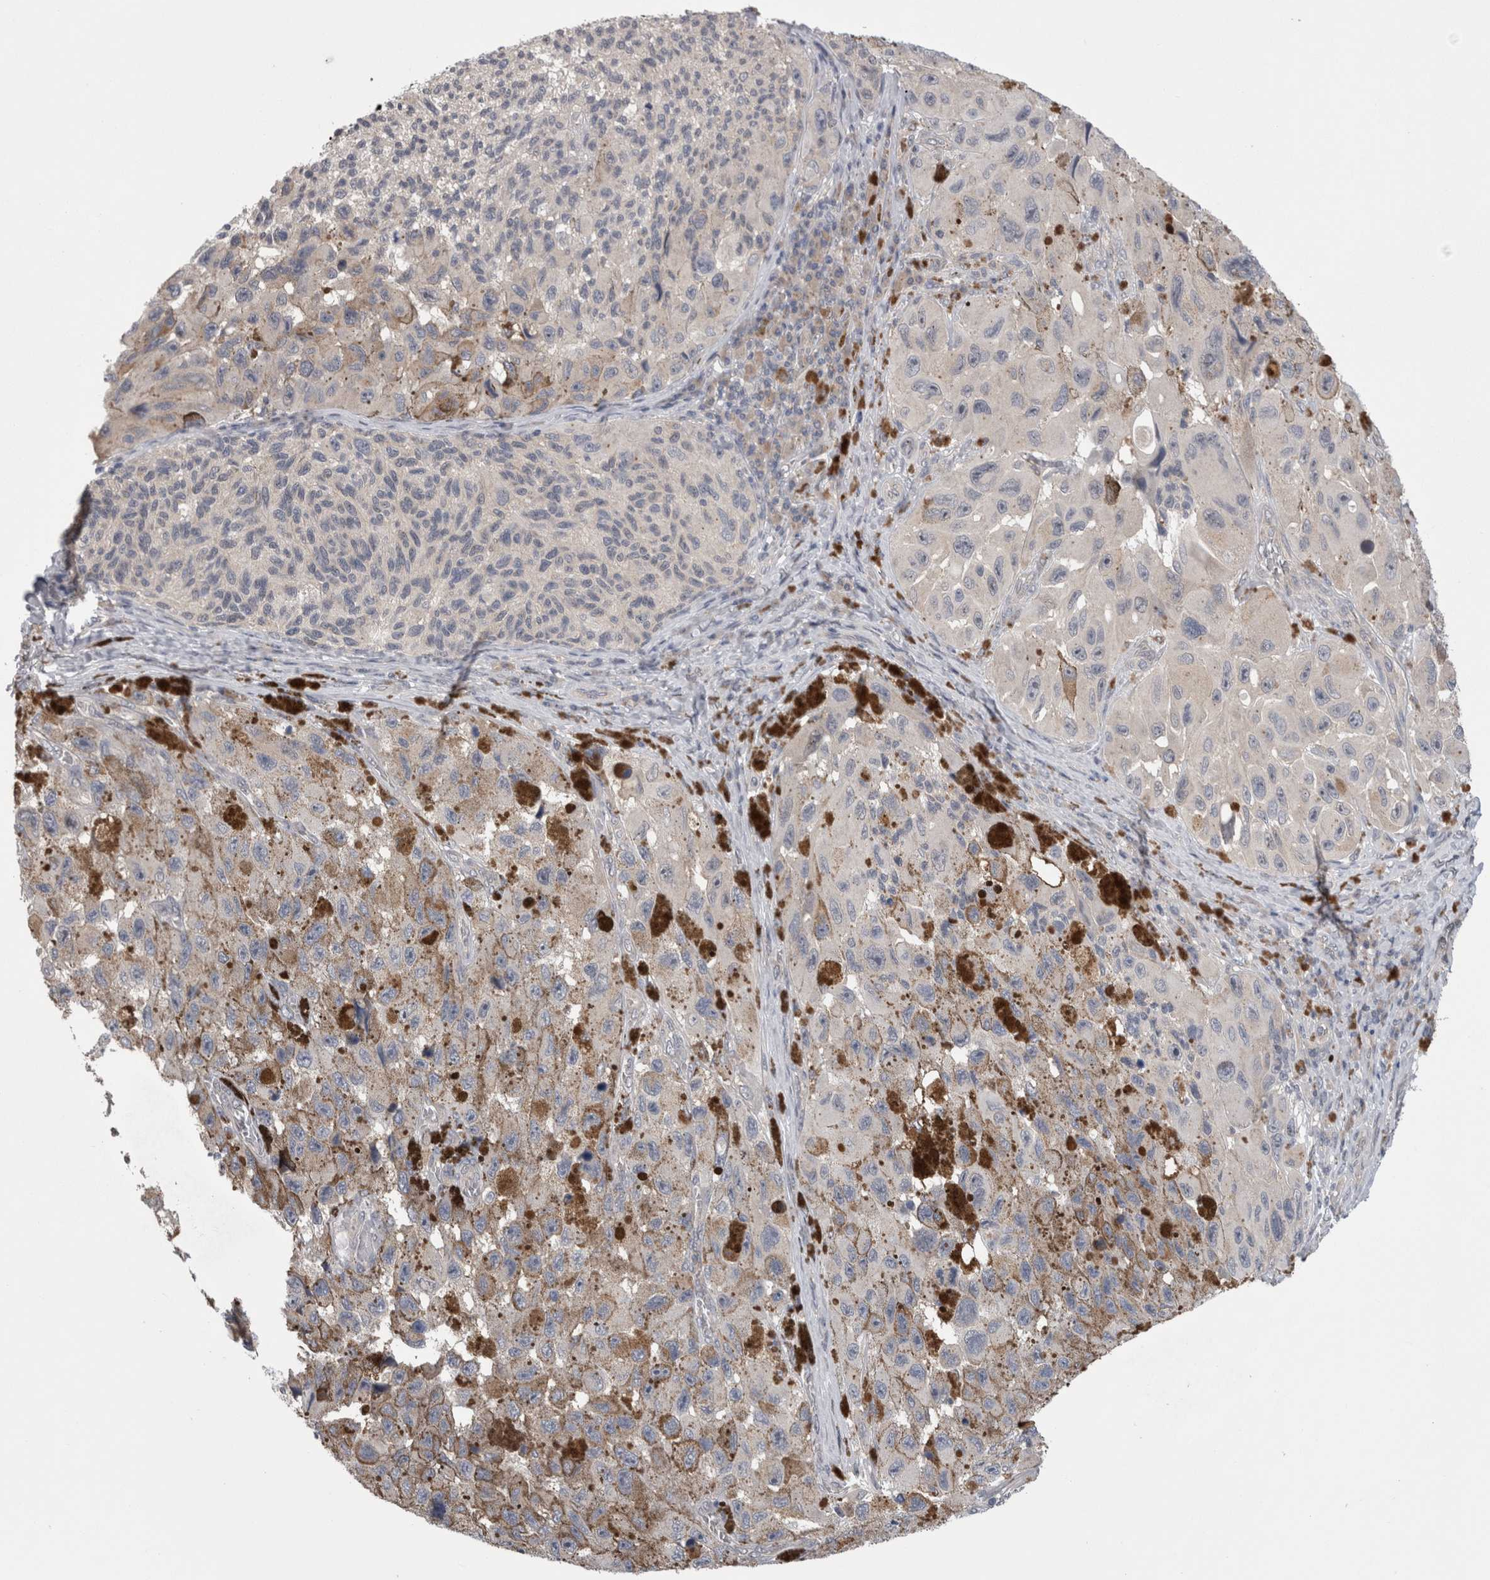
{"staining": {"intensity": "weak", "quantity": "25%-75%", "location": "cytoplasmic/membranous"}, "tissue": "melanoma", "cell_type": "Tumor cells", "image_type": "cancer", "snomed": [{"axis": "morphology", "description": "Malignant melanoma, NOS"}, {"axis": "topography", "description": "Skin"}], "caption": "There is low levels of weak cytoplasmic/membranous staining in tumor cells of melanoma, as demonstrated by immunohistochemical staining (brown color).", "gene": "DCTN6", "patient": {"sex": "female", "age": 73}}